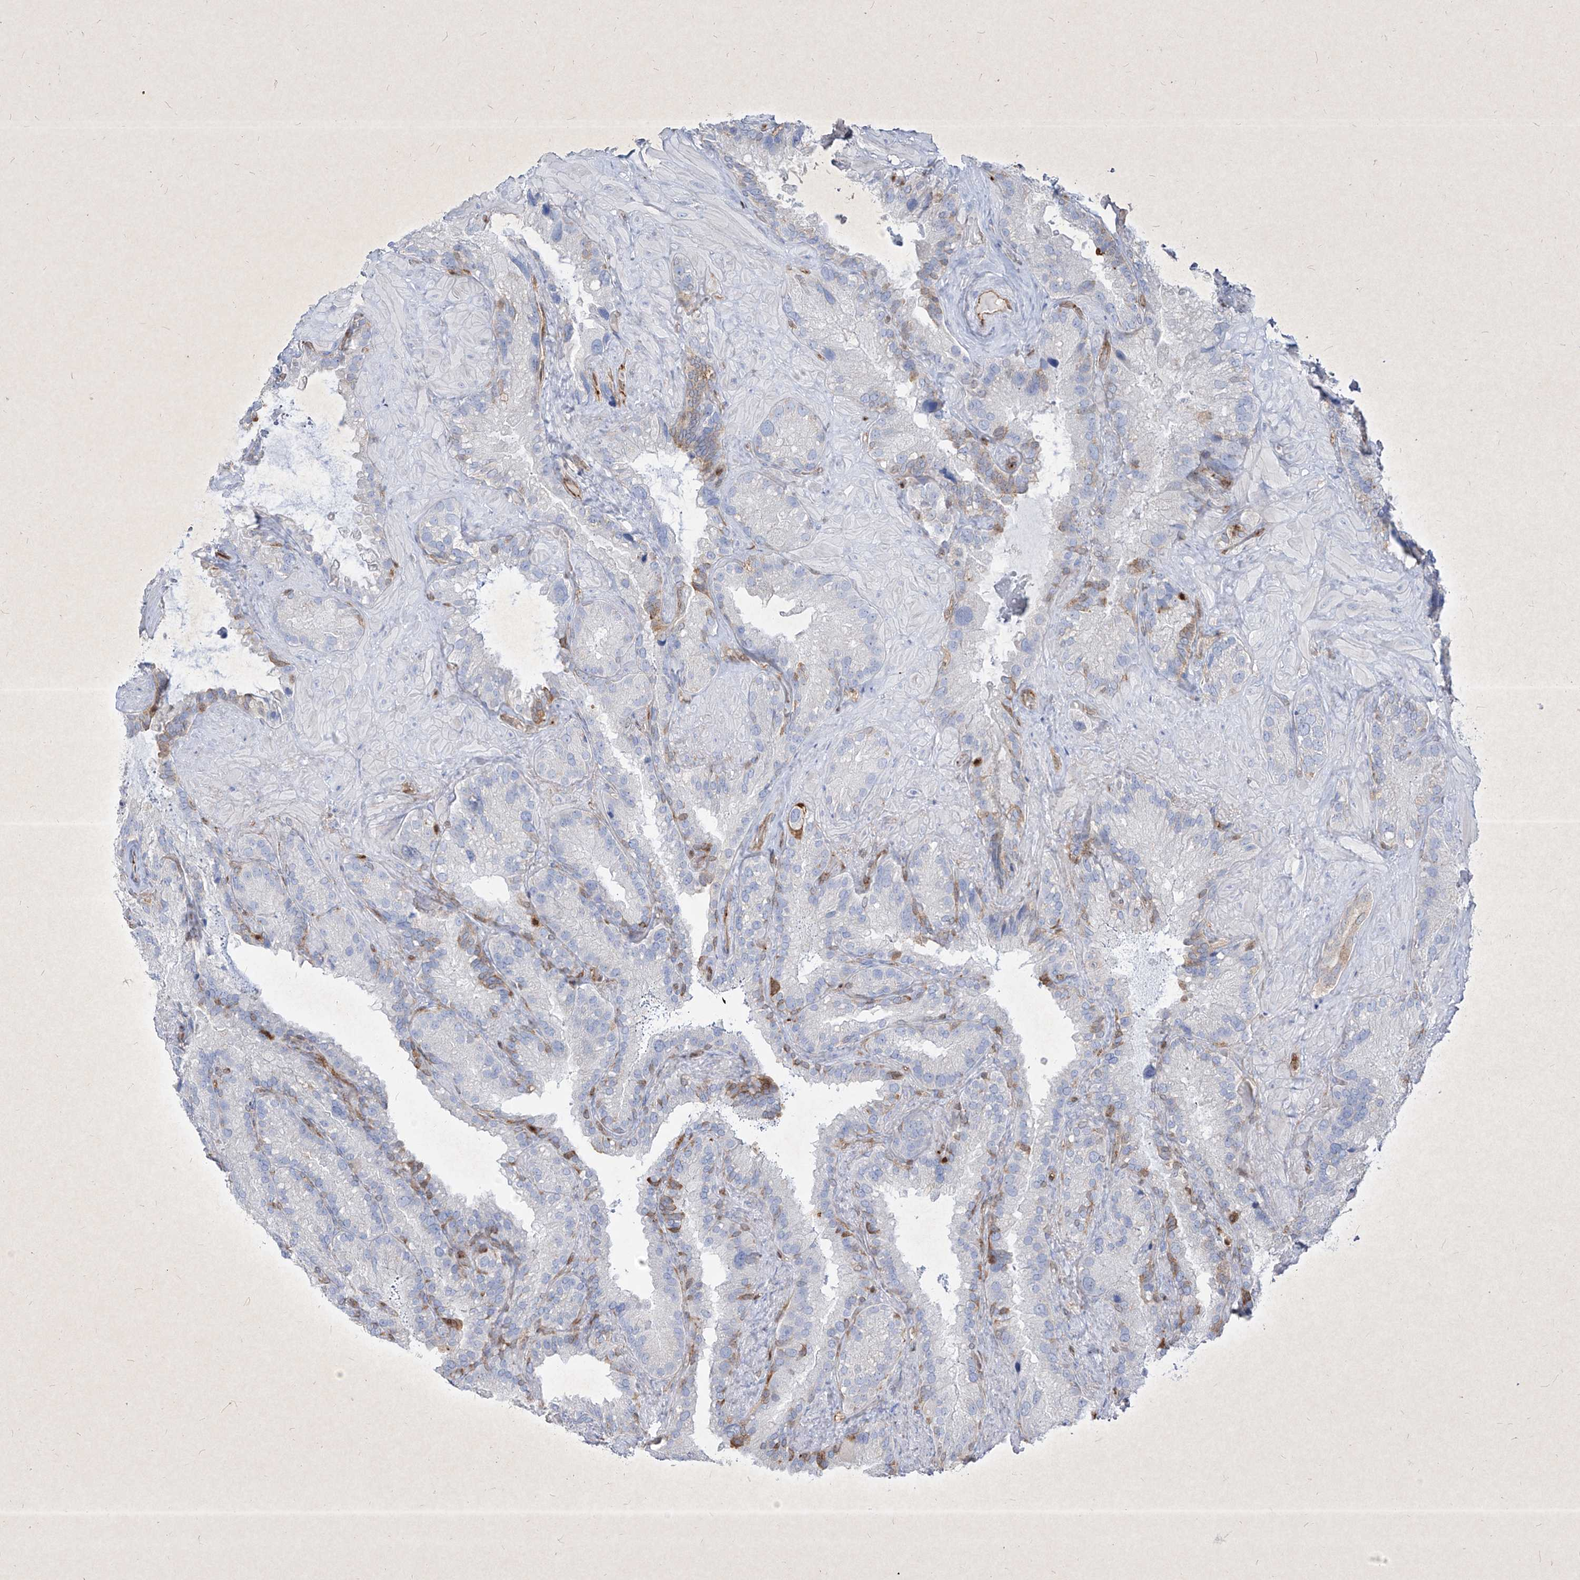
{"staining": {"intensity": "weak", "quantity": "<25%", "location": "cytoplasmic/membranous"}, "tissue": "seminal vesicle", "cell_type": "Glandular cells", "image_type": "normal", "snomed": [{"axis": "morphology", "description": "Normal tissue, NOS"}, {"axis": "topography", "description": "Prostate"}, {"axis": "topography", "description": "Seminal veicle"}], "caption": "Immunohistochemistry histopathology image of benign human seminal vesicle stained for a protein (brown), which displays no positivity in glandular cells. Nuclei are stained in blue.", "gene": "PSMB10", "patient": {"sex": "male", "age": 68}}